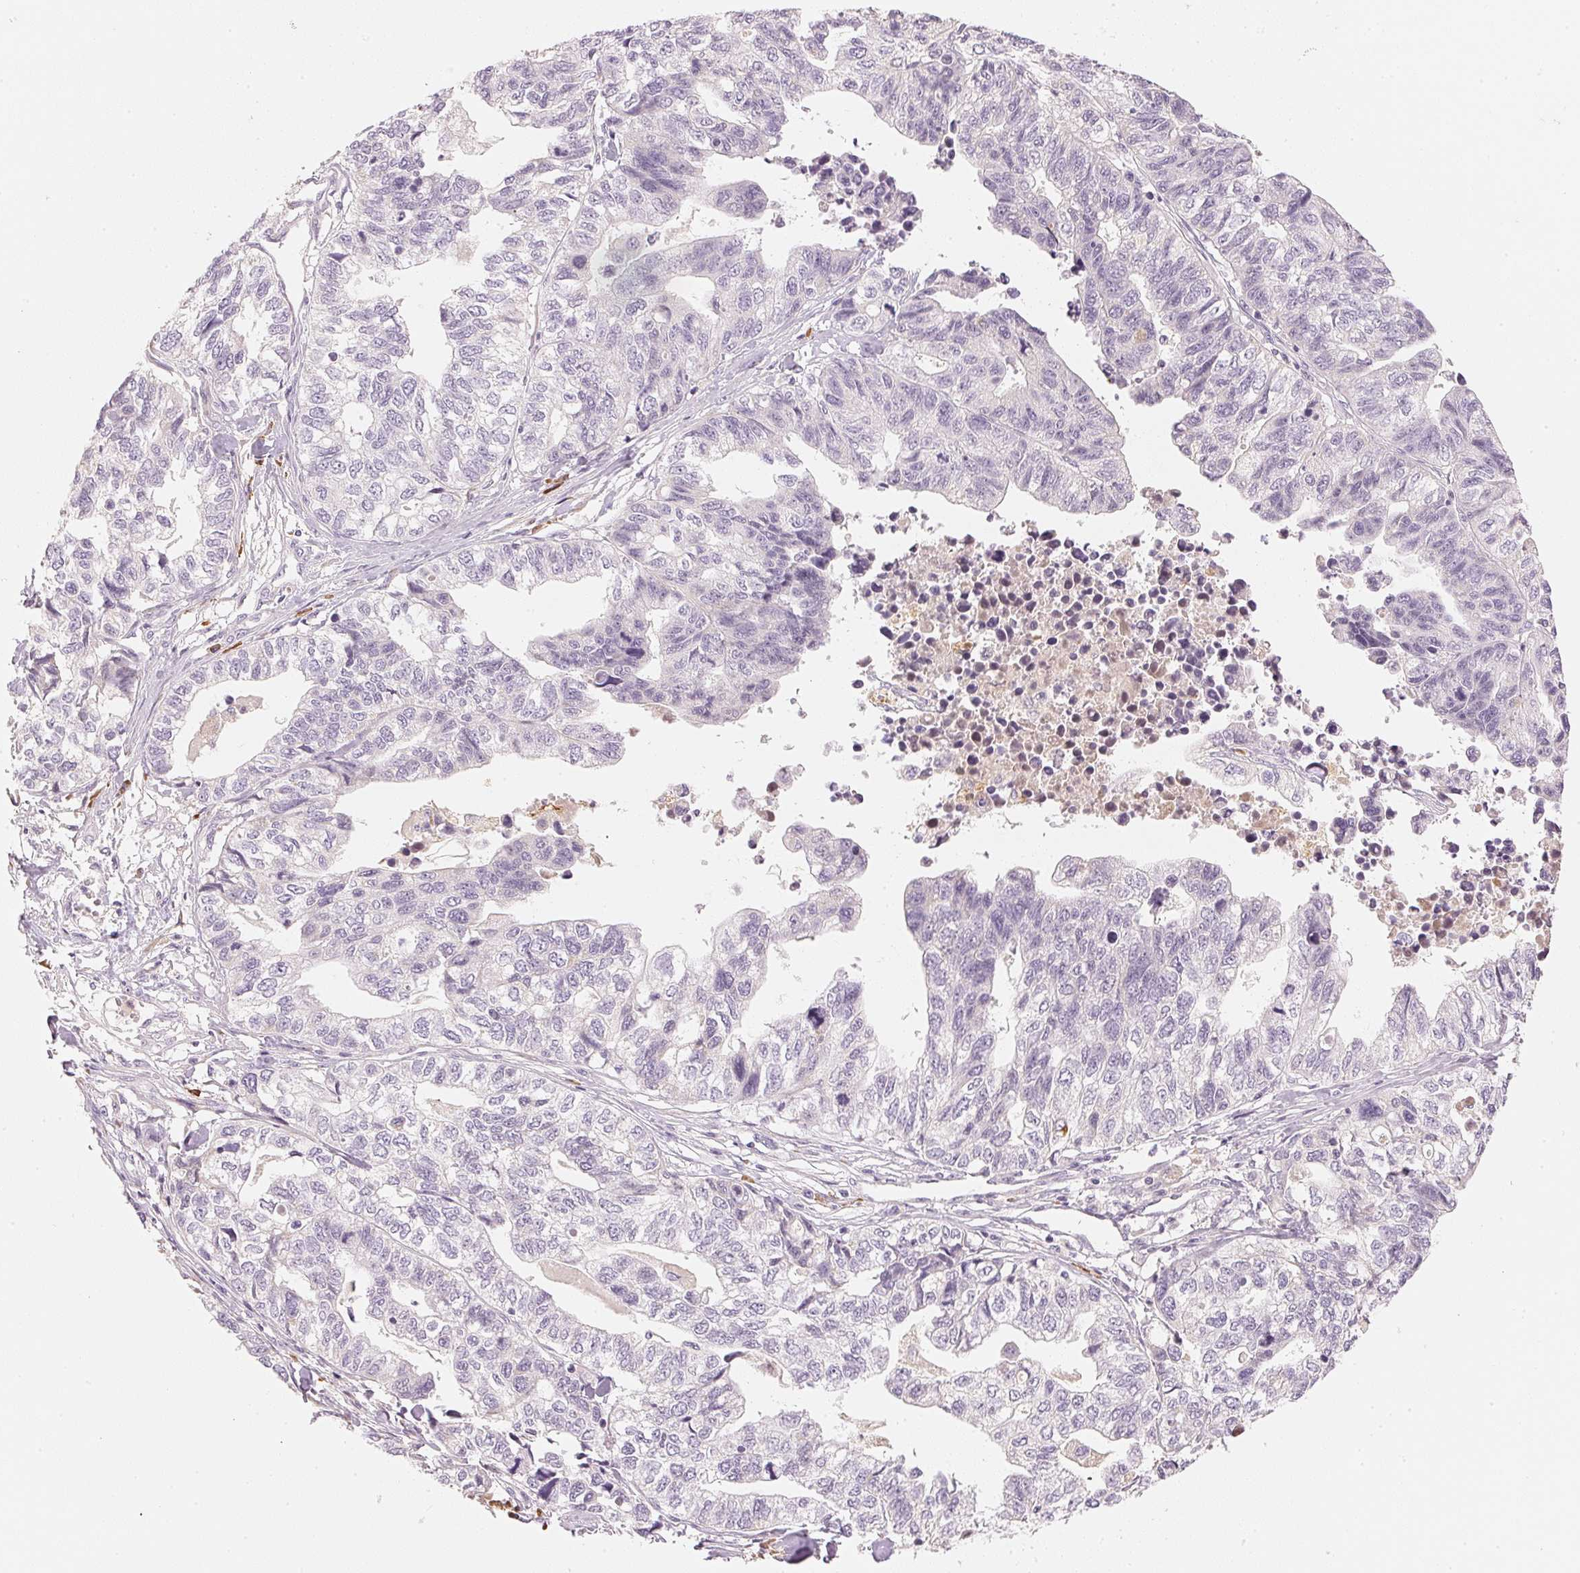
{"staining": {"intensity": "negative", "quantity": "none", "location": "none"}, "tissue": "stomach cancer", "cell_type": "Tumor cells", "image_type": "cancer", "snomed": [{"axis": "morphology", "description": "Adenocarcinoma, NOS"}, {"axis": "topography", "description": "Stomach, upper"}], "caption": "A photomicrograph of adenocarcinoma (stomach) stained for a protein displays no brown staining in tumor cells. (Brightfield microscopy of DAB immunohistochemistry at high magnification).", "gene": "RMDN2", "patient": {"sex": "female", "age": 67}}